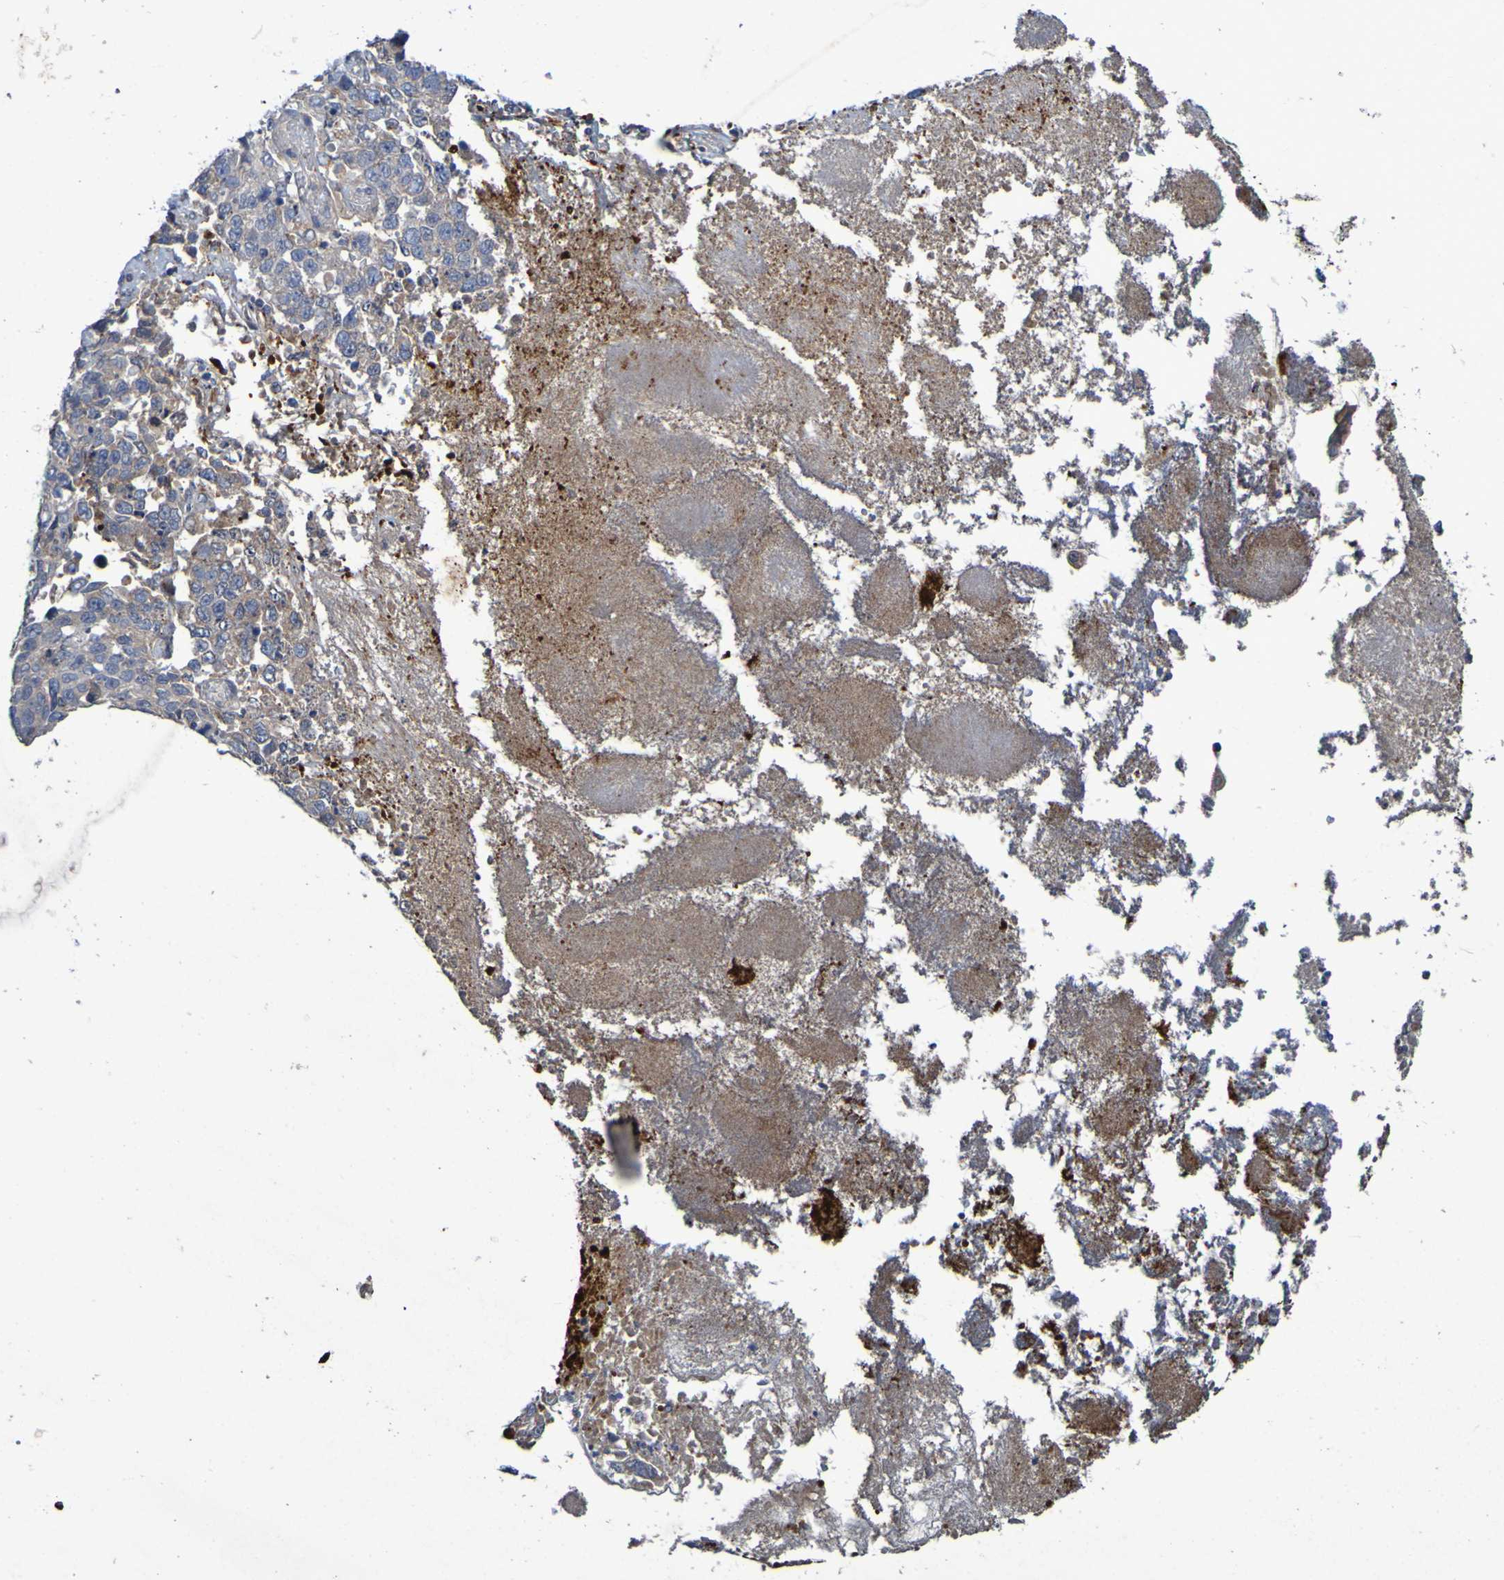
{"staining": {"intensity": "weak", "quantity": ">75%", "location": "cytoplasmic/membranous"}, "tissue": "stomach cancer", "cell_type": "Tumor cells", "image_type": "cancer", "snomed": [{"axis": "morphology", "description": "Normal tissue, NOS"}, {"axis": "morphology", "description": "Adenocarcinoma, NOS"}, {"axis": "topography", "description": "Stomach"}], "caption": "Human adenocarcinoma (stomach) stained with a brown dye reveals weak cytoplasmic/membranous positive staining in about >75% of tumor cells.", "gene": "ANGPT4", "patient": {"sex": "male", "age": 48}}